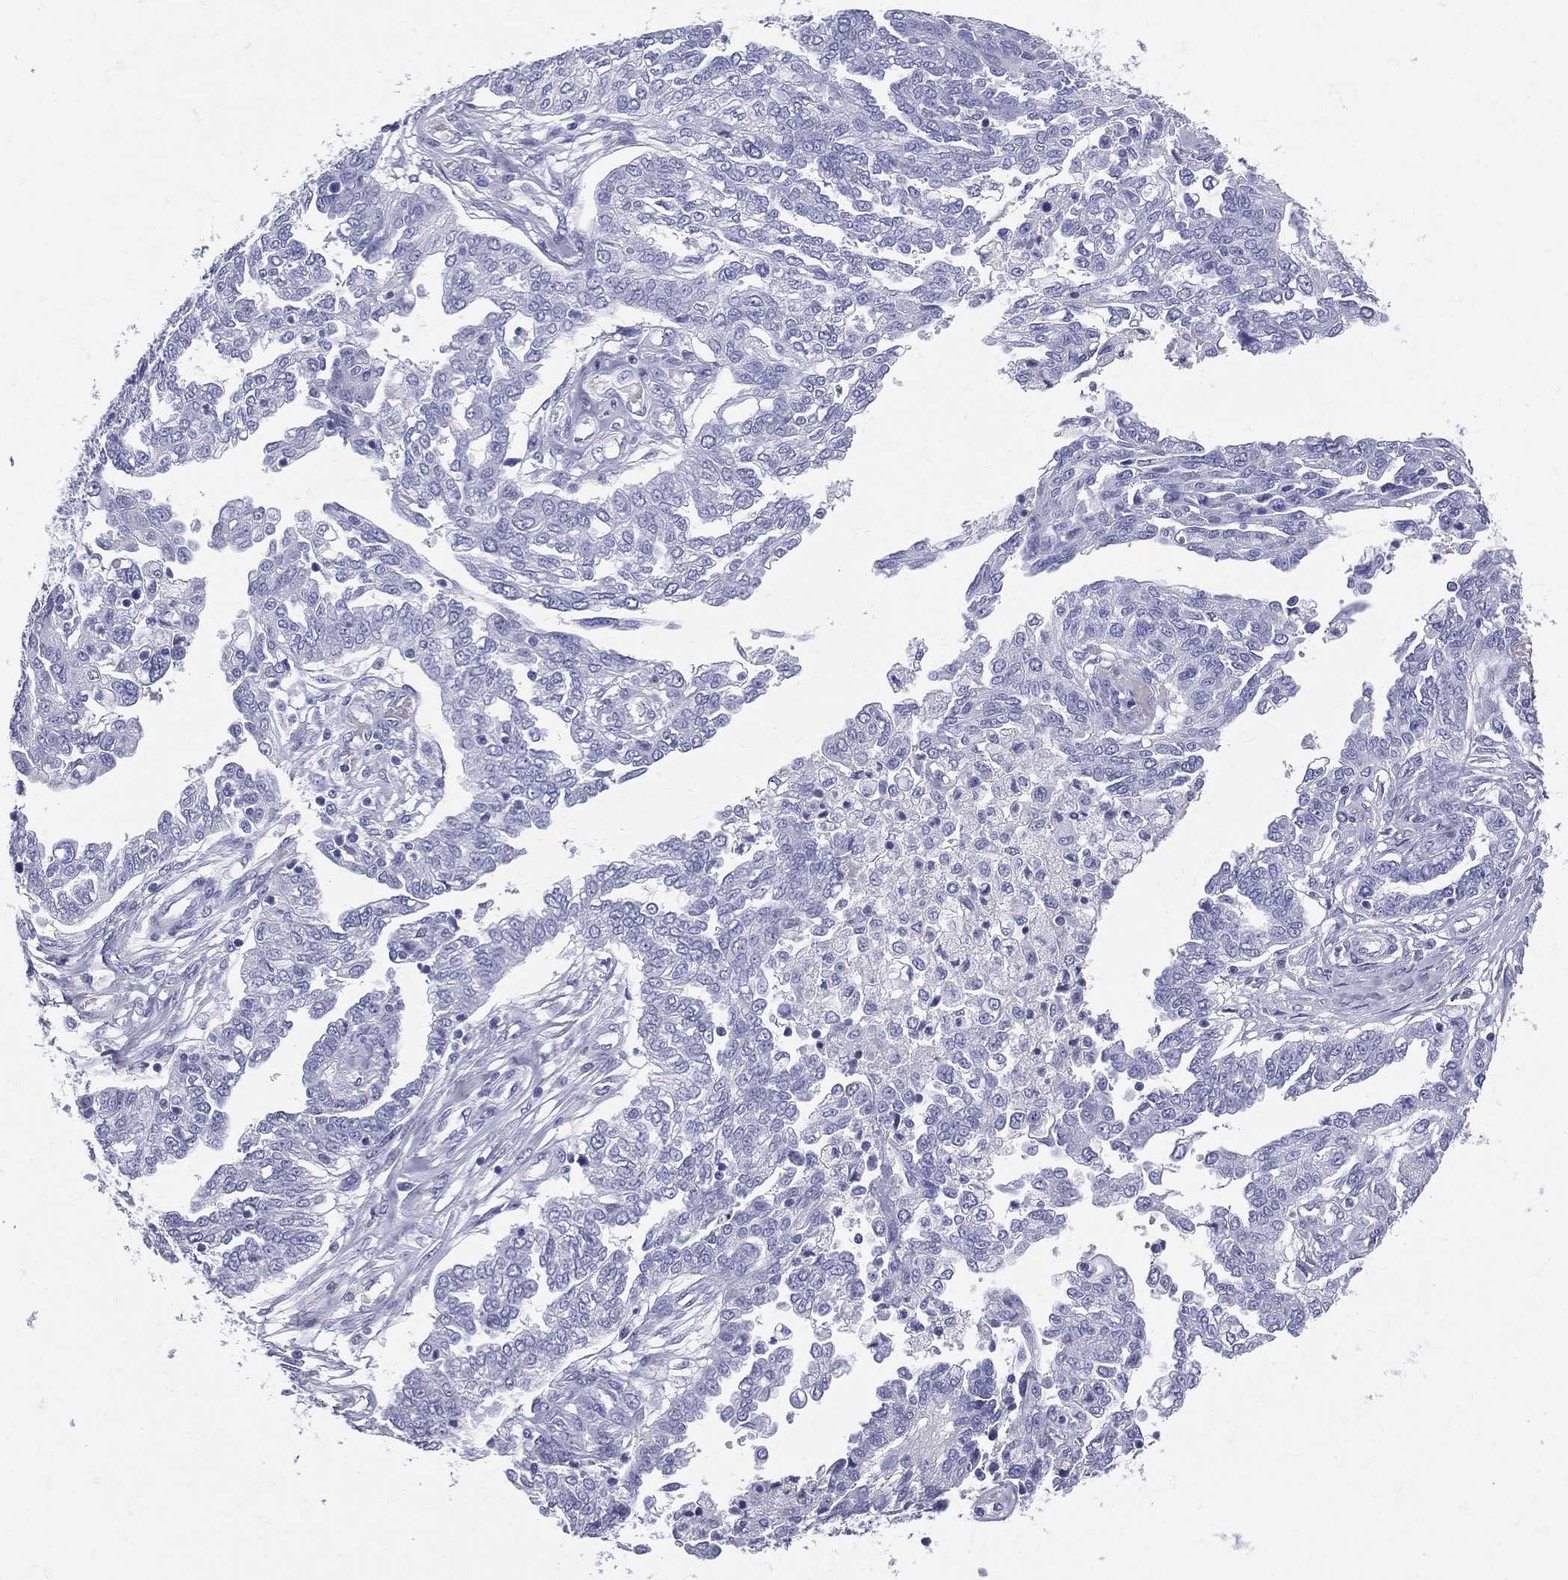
{"staining": {"intensity": "negative", "quantity": "none", "location": "none"}, "tissue": "ovarian cancer", "cell_type": "Tumor cells", "image_type": "cancer", "snomed": [{"axis": "morphology", "description": "Cystadenocarcinoma, serous, NOS"}, {"axis": "topography", "description": "Ovary"}], "caption": "Immunohistochemistry histopathology image of serous cystadenocarcinoma (ovarian) stained for a protein (brown), which reveals no staining in tumor cells.", "gene": "ETNPPL", "patient": {"sex": "female", "age": 67}}